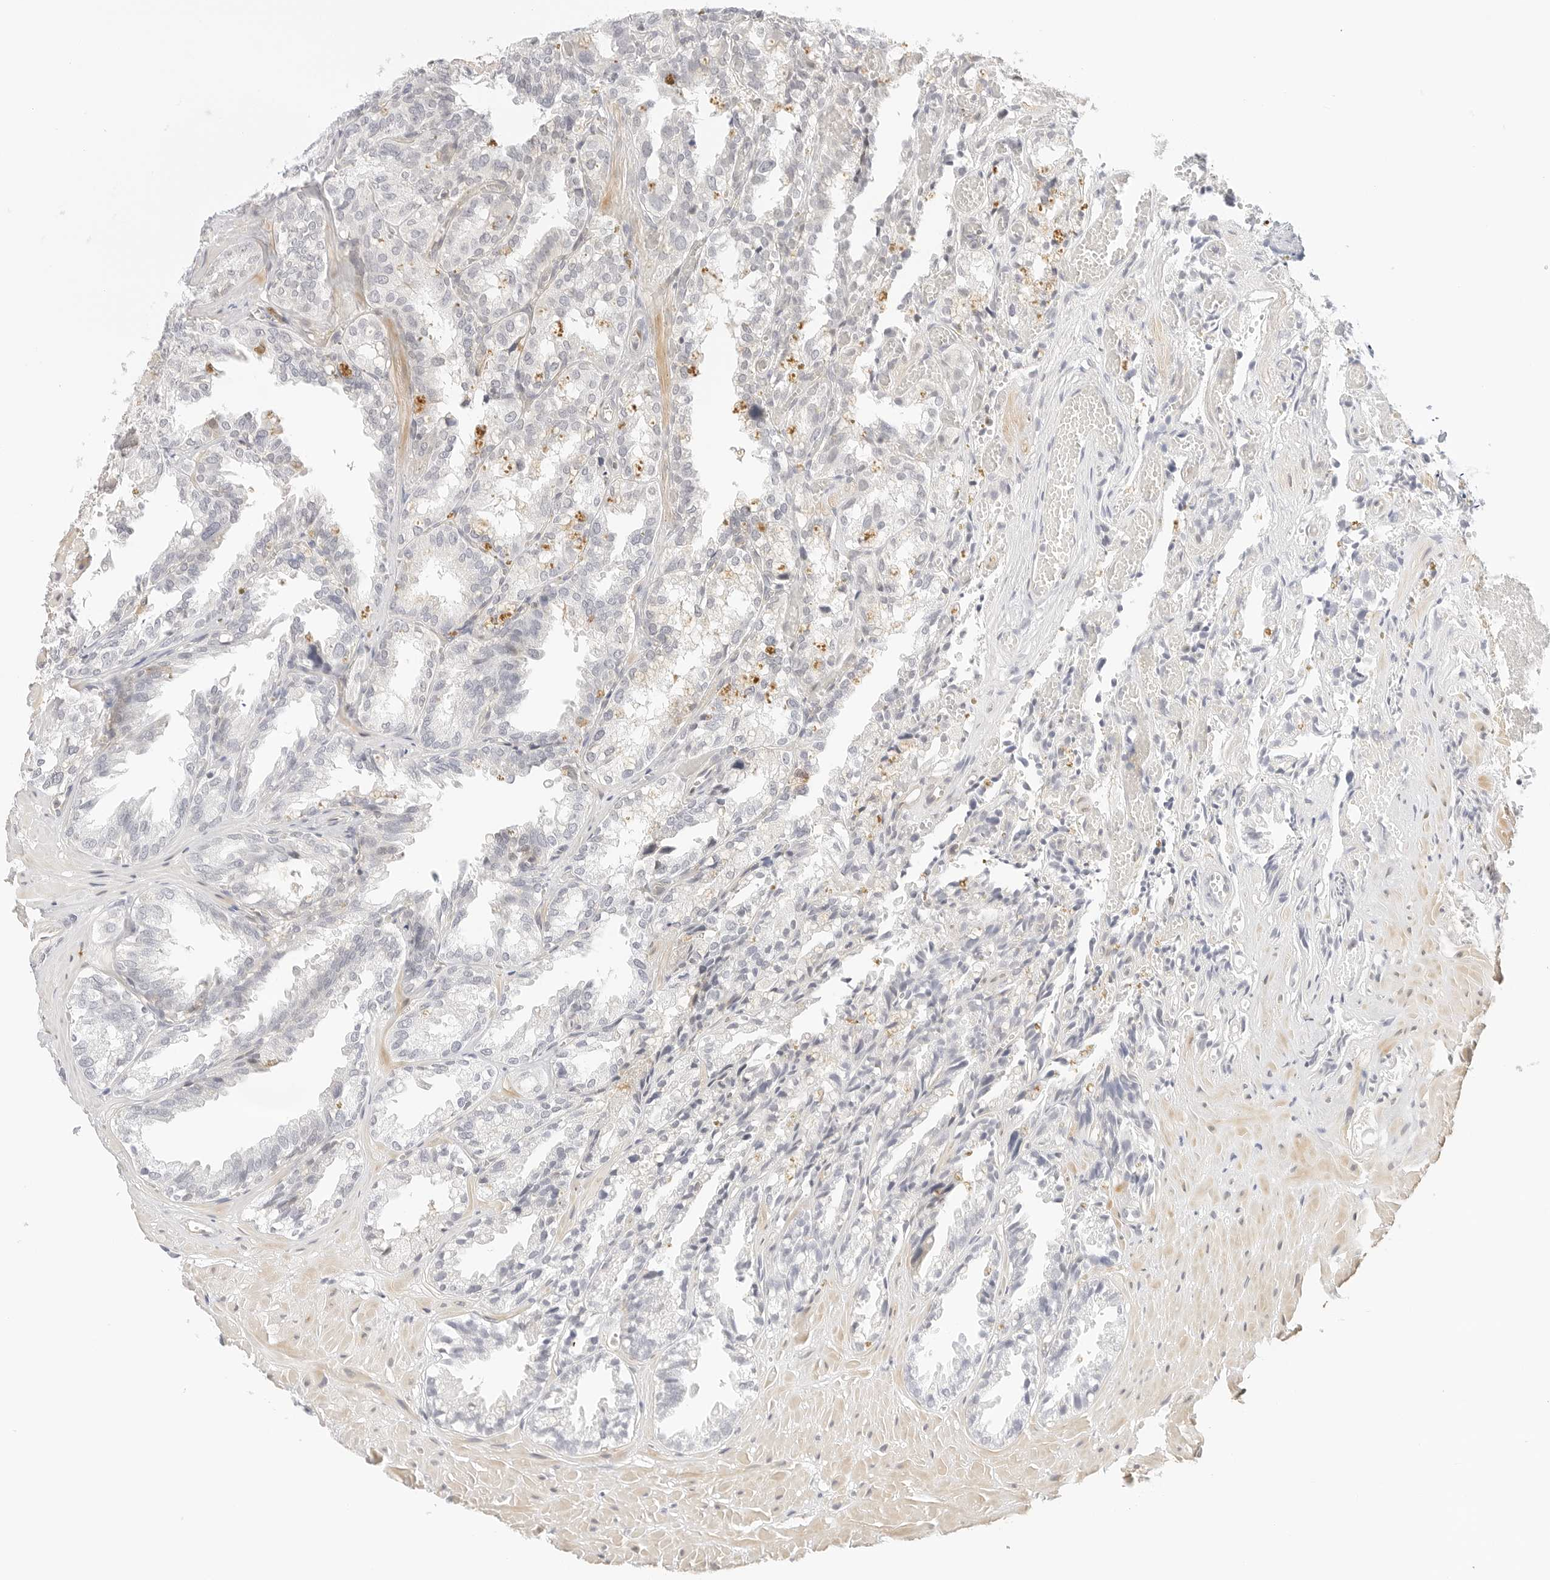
{"staining": {"intensity": "negative", "quantity": "none", "location": "none"}, "tissue": "seminal vesicle", "cell_type": "Glandular cells", "image_type": "normal", "snomed": [{"axis": "morphology", "description": "Normal tissue, NOS"}, {"axis": "topography", "description": "Prostate"}, {"axis": "topography", "description": "Seminal veicle"}], "caption": "Immunohistochemistry (IHC) of normal seminal vesicle displays no positivity in glandular cells.", "gene": "TEKT2", "patient": {"sex": "male", "age": 51}}